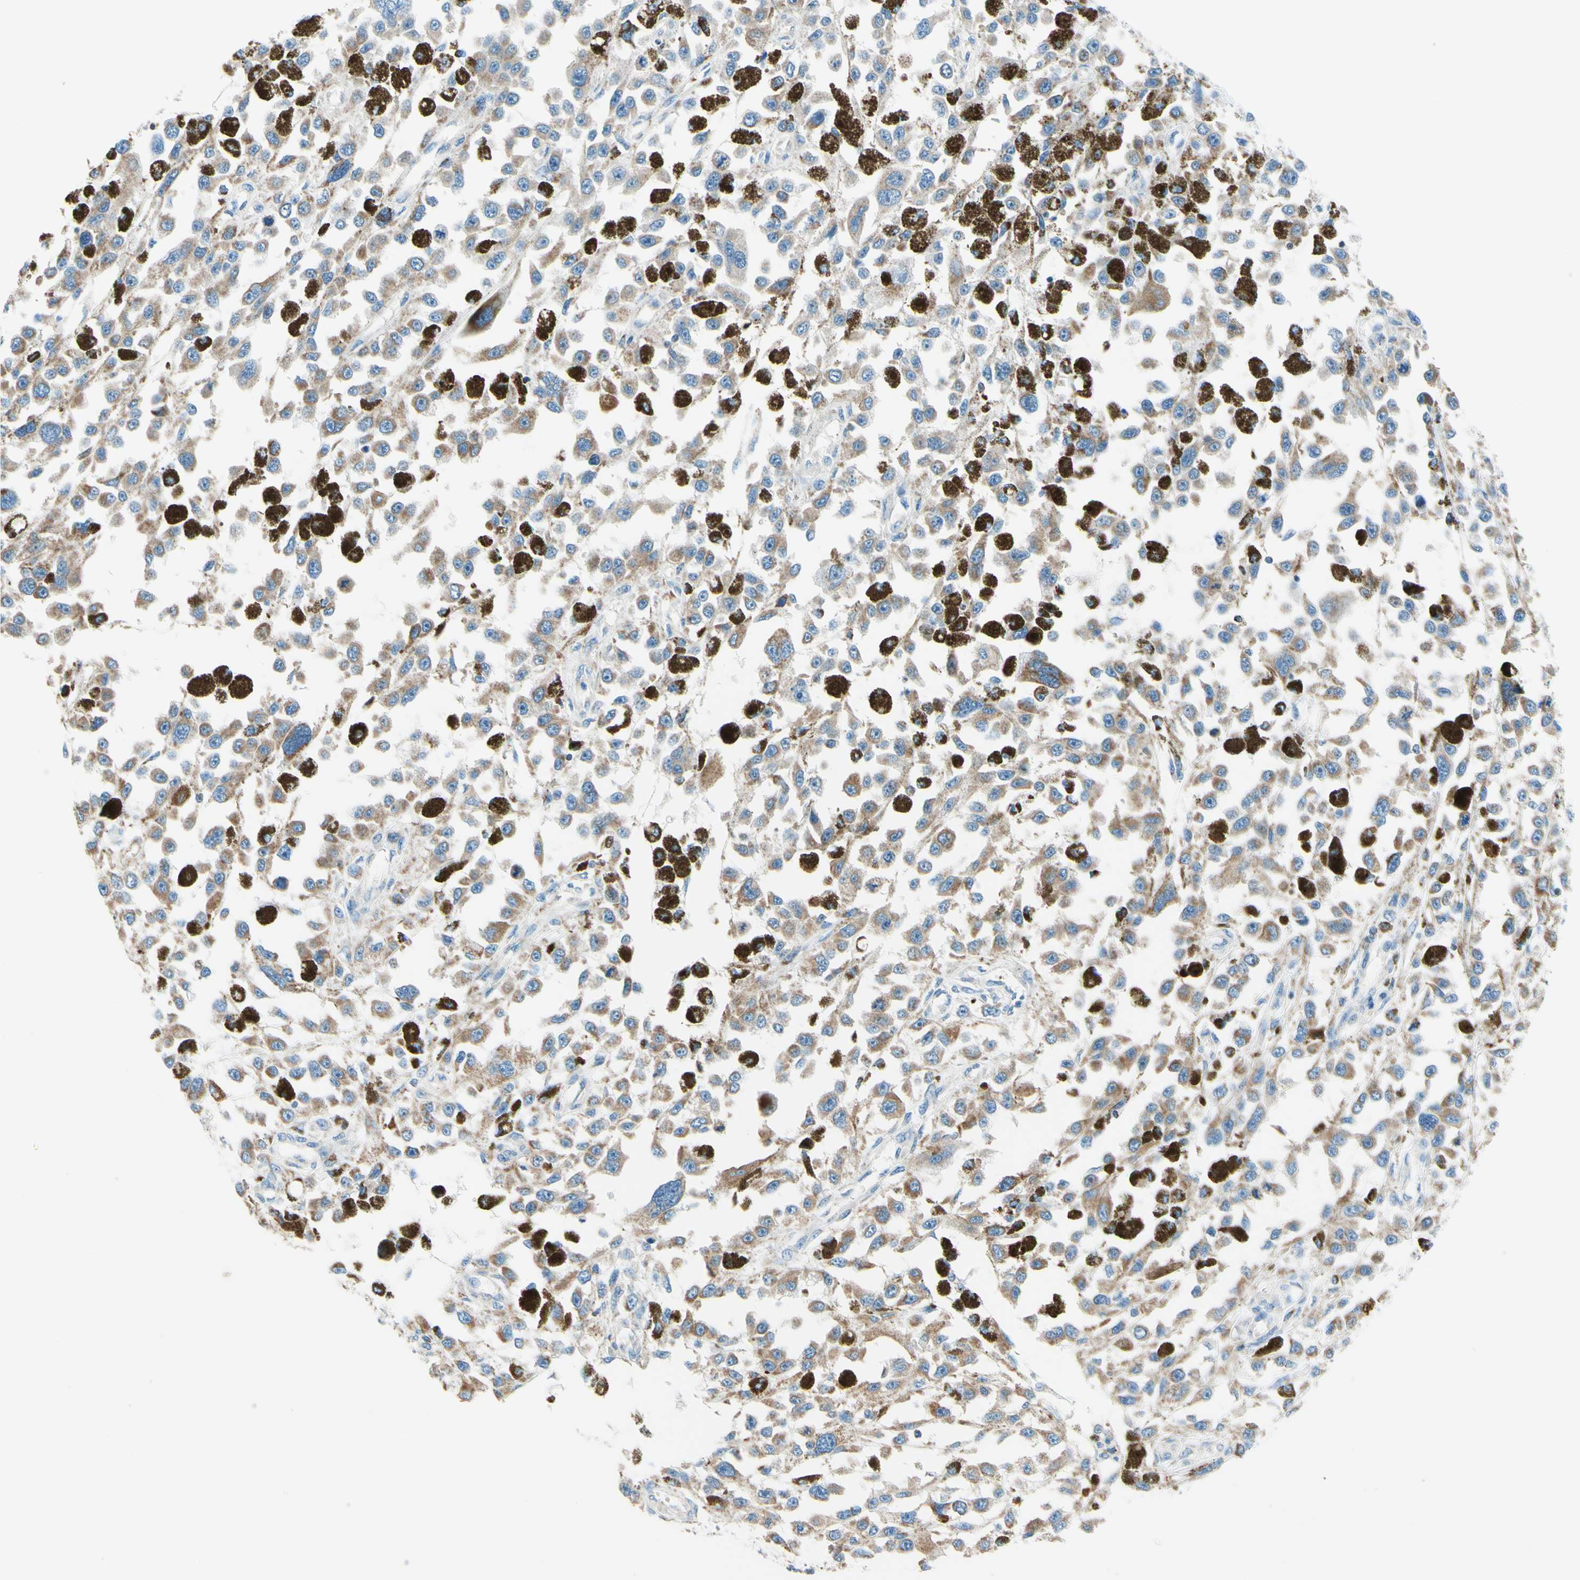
{"staining": {"intensity": "moderate", "quantity": ">75%", "location": "cytoplasmic/membranous"}, "tissue": "melanoma", "cell_type": "Tumor cells", "image_type": "cancer", "snomed": [{"axis": "morphology", "description": "Malignant melanoma, Metastatic site"}, {"axis": "topography", "description": "Lymph node"}], "caption": "Protein expression analysis of malignant melanoma (metastatic site) displays moderate cytoplasmic/membranous positivity in approximately >75% of tumor cells.", "gene": "CBX7", "patient": {"sex": "male", "age": 59}}